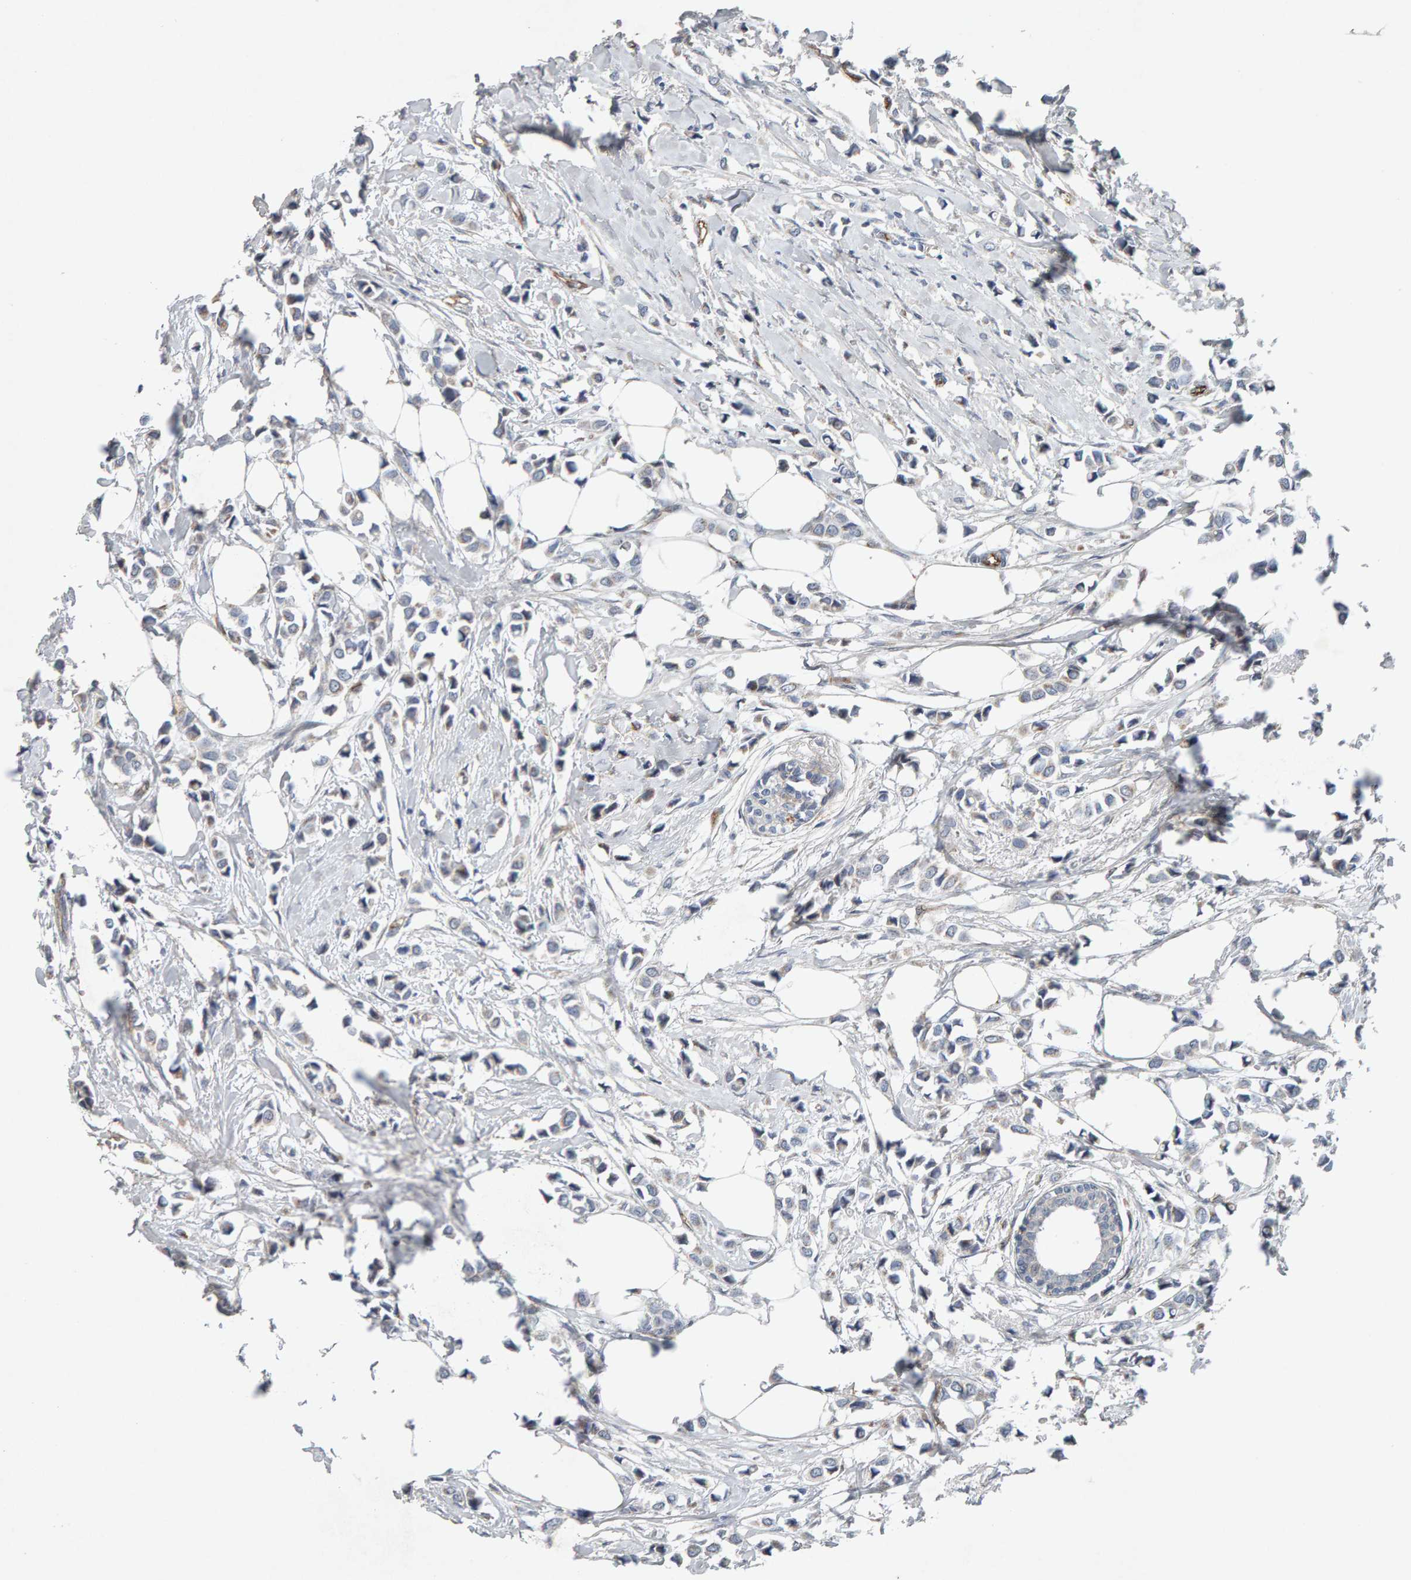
{"staining": {"intensity": "negative", "quantity": "none", "location": "none"}, "tissue": "breast cancer", "cell_type": "Tumor cells", "image_type": "cancer", "snomed": [{"axis": "morphology", "description": "Lobular carcinoma"}, {"axis": "topography", "description": "Breast"}], "caption": "A photomicrograph of human breast cancer is negative for staining in tumor cells.", "gene": "PTPRM", "patient": {"sex": "female", "age": 51}}